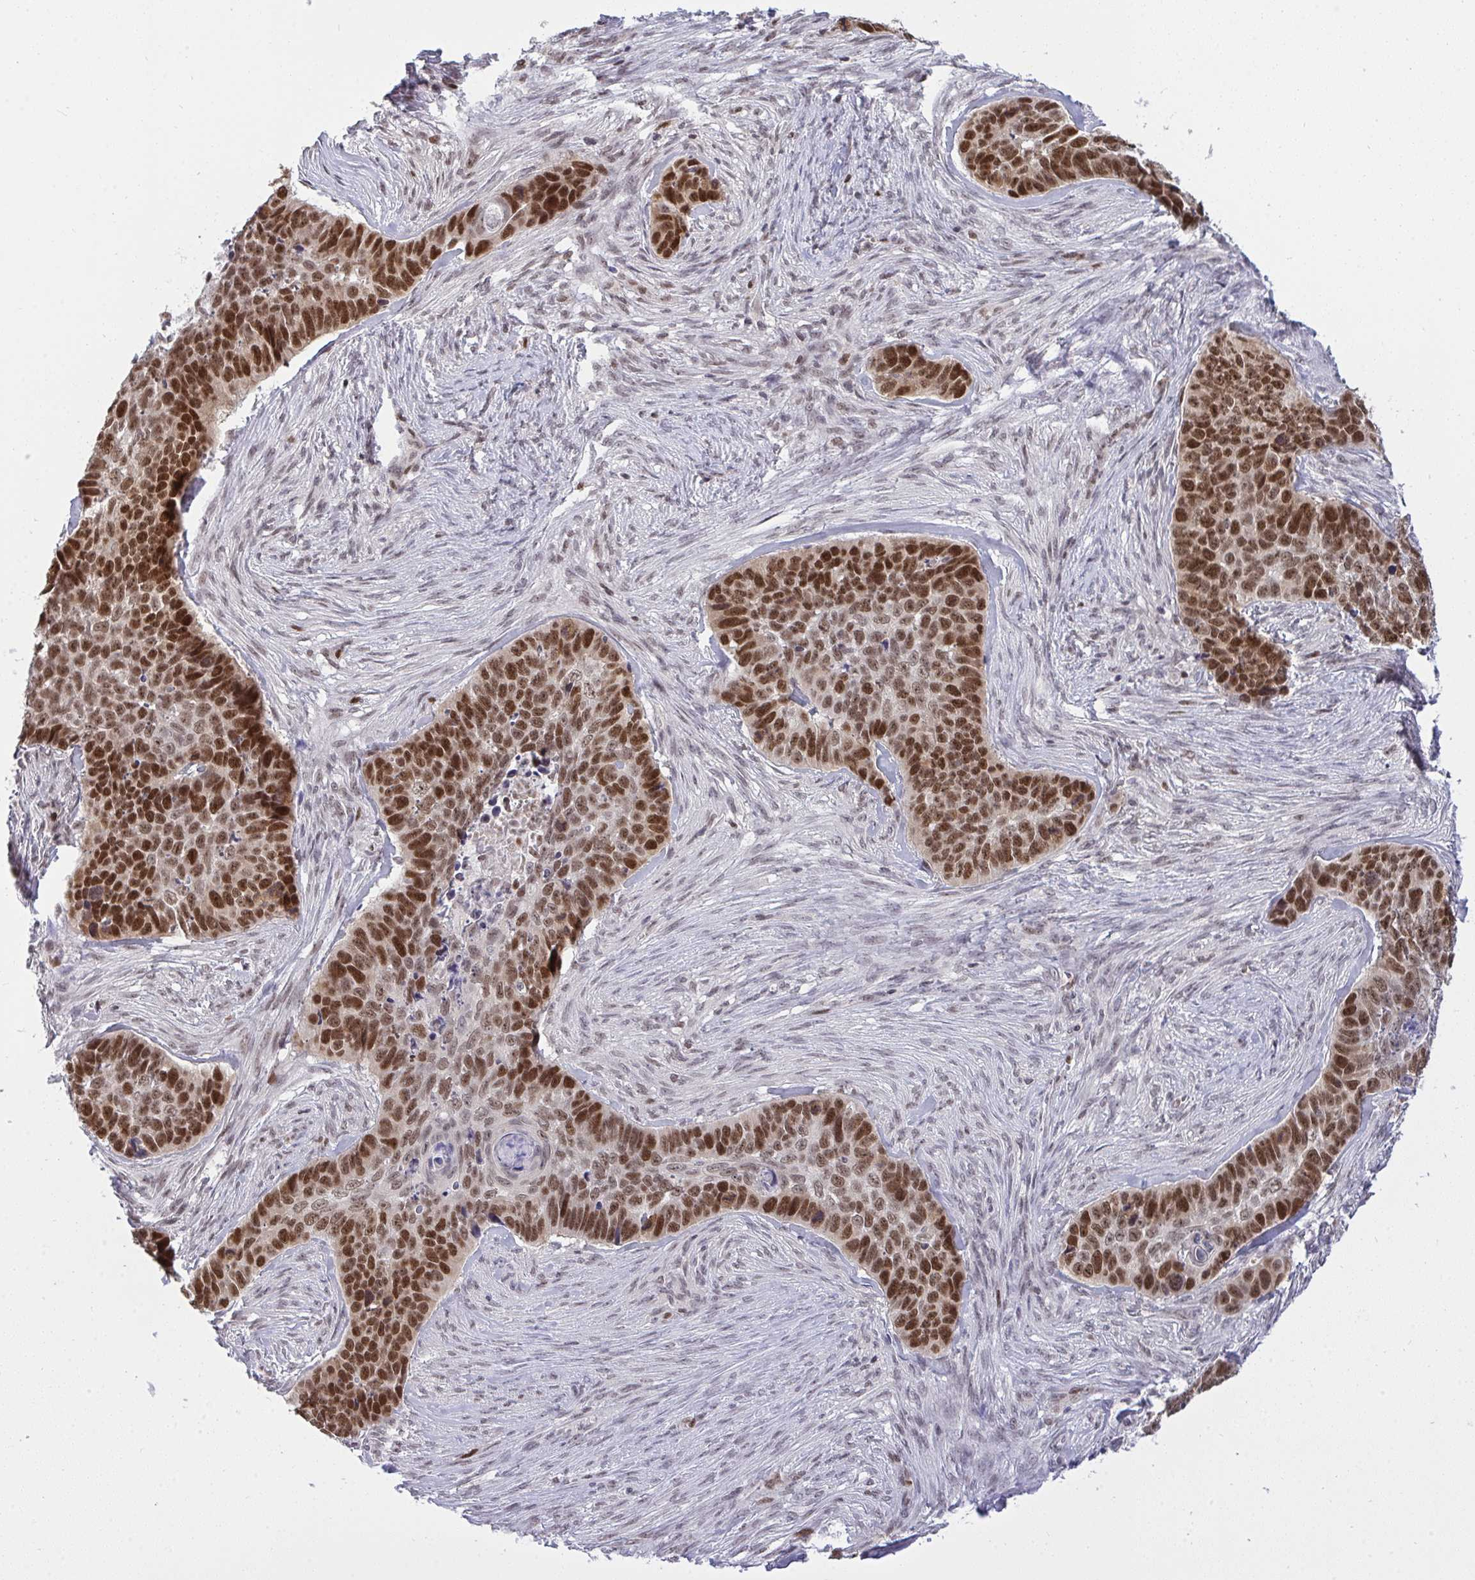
{"staining": {"intensity": "moderate", "quantity": ">75%", "location": "nuclear"}, "tissue": "skin cancer", "cell_type": "Tumor cells", "image_type": "cancer", "snomed": [{"axis": "morphology", "description": "Basal cell carcinoma"}, {"axis": "topography", "description": "Skin"}], "caption": "A brown stain labels moderate nuclear positivity of a protein in human skin cancer tumor cells.", "gene": "RFC4", "patient": {"sex": "female", "age": 82}}